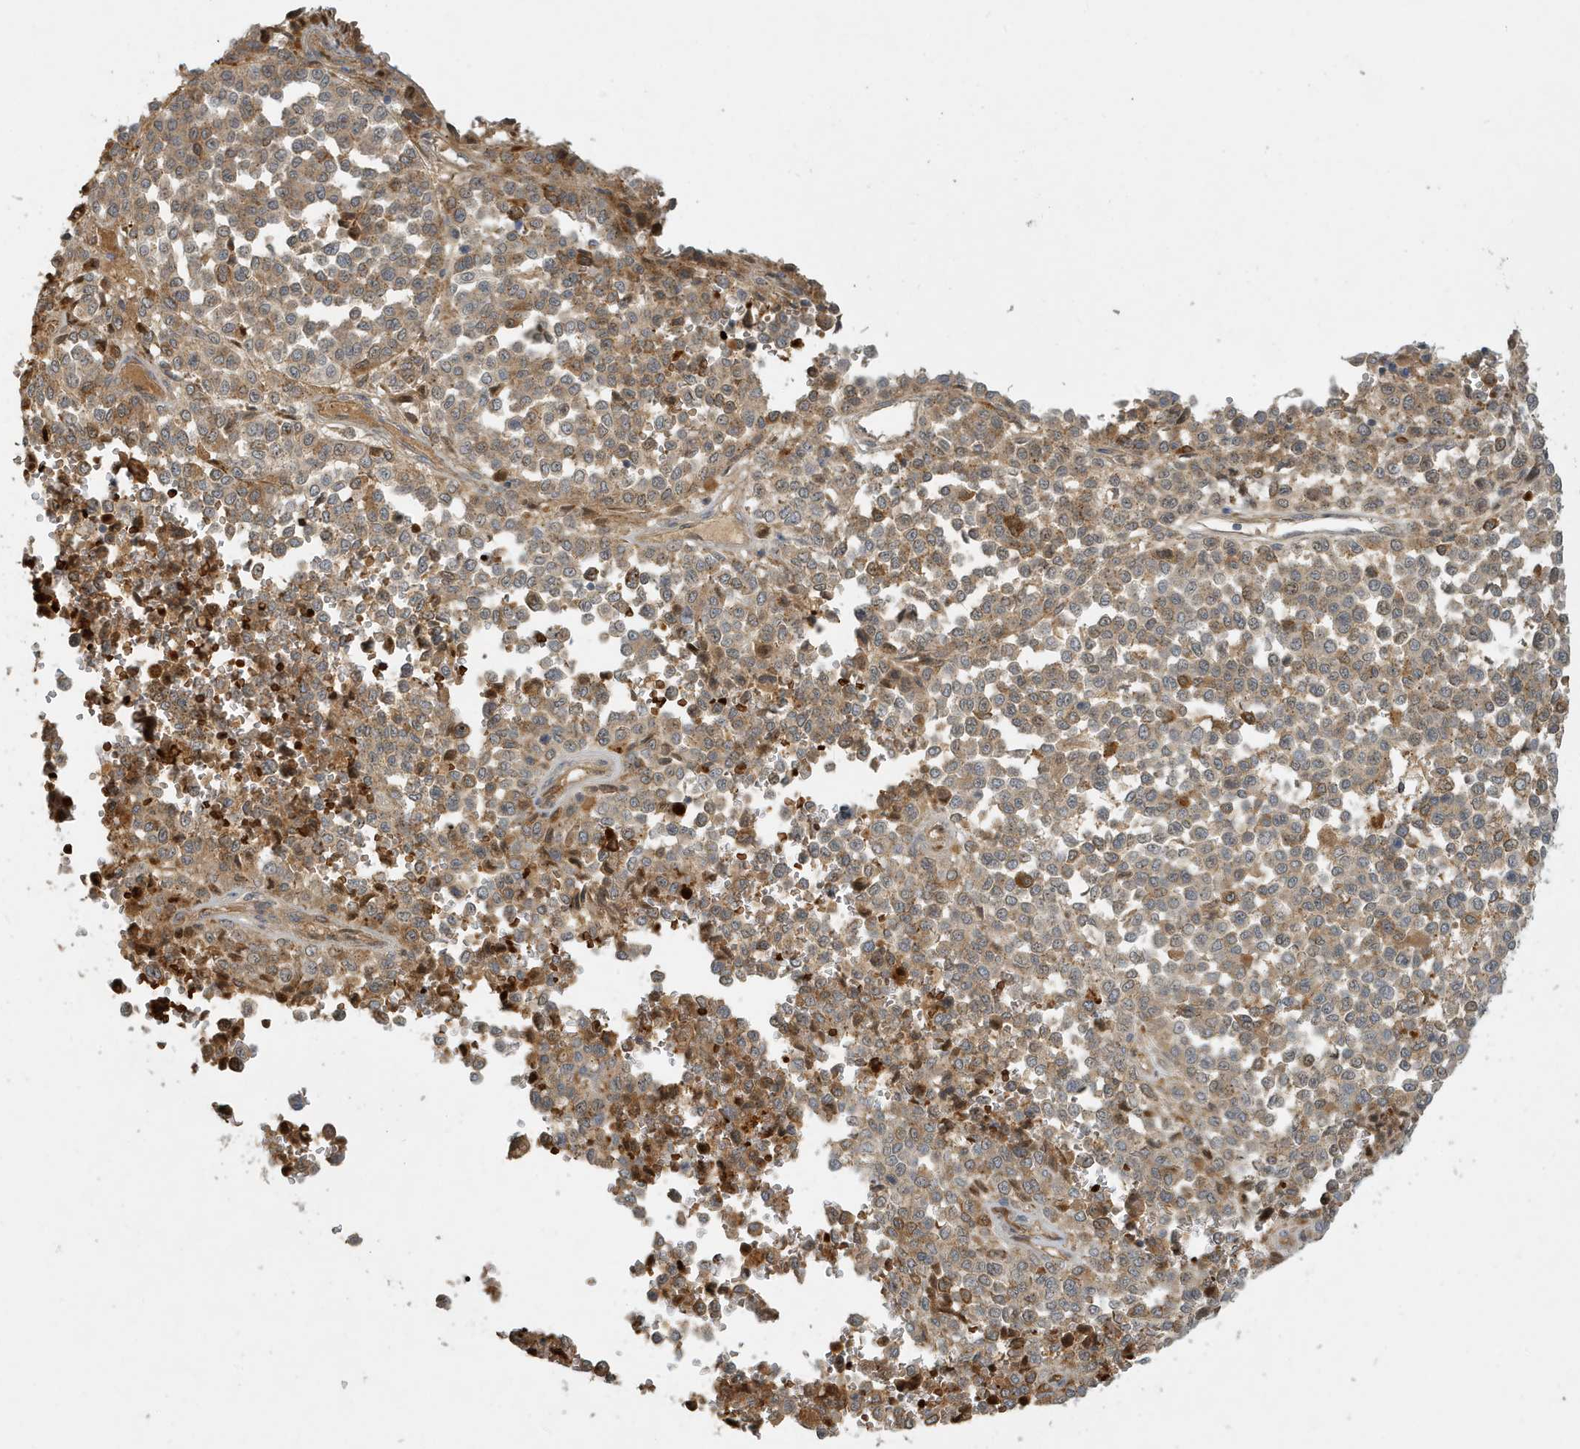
{"staining": {"intensity": "moderate", "quantity": "25%-75%", "location": "cytoplasmic/membranous"}, "tissue": "melanoma", "cell_type": "Tumor cells", "image_type": "cancer", "snomed": [{"axis": "morphology", "description": "Malignant melanoma, Metastatic site"}, {"axis": "topography", "description": "Pancreas"}], "caption": "Immunohistochemical staining of malignant melanoma (metastatic site) reveals medium levels of moderate cytoplasmic/membranous protein expression in about 25%-75% of tumor cells.", "gene": "FYCO1", "patient": {"sex": "female", "age": 30}}